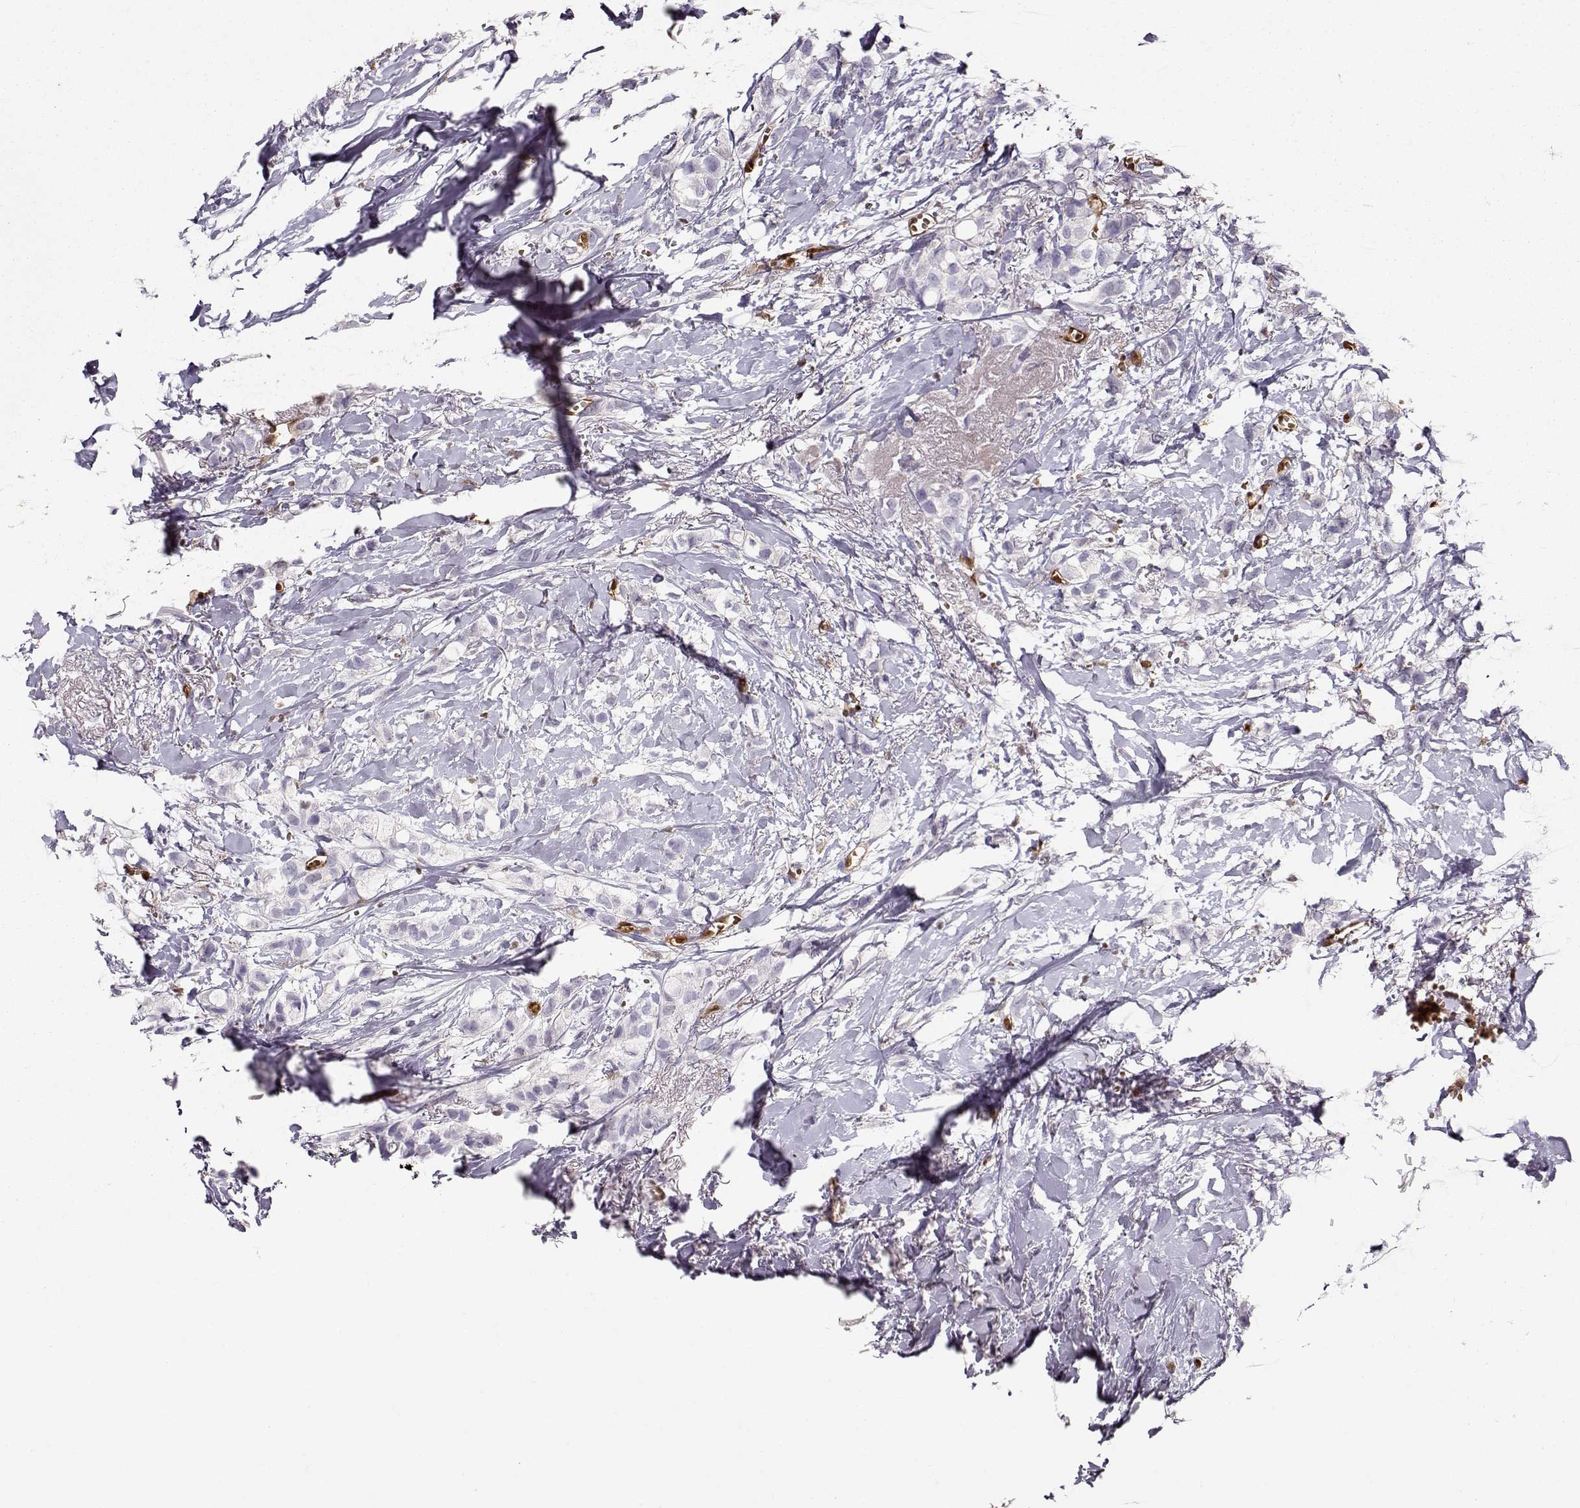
{"staining": {"intensity": "negative", "quantity": "none", "location": "none"}, "tissue": "breast cancer", "cell_type": "Tumor cells", "image_type": "cancer", "snomed": [{"axis": "morphology", "description": "Duct carcinoma"}, {"axis": "topography", "description": "Breast"}], "caption": "Human breast cancer (intraductal carcinoma) stained for a protein using IHC shows no positivity in tumor cells.", "gene": "PNP", "patient": {"sex": "female", "age": 85}}